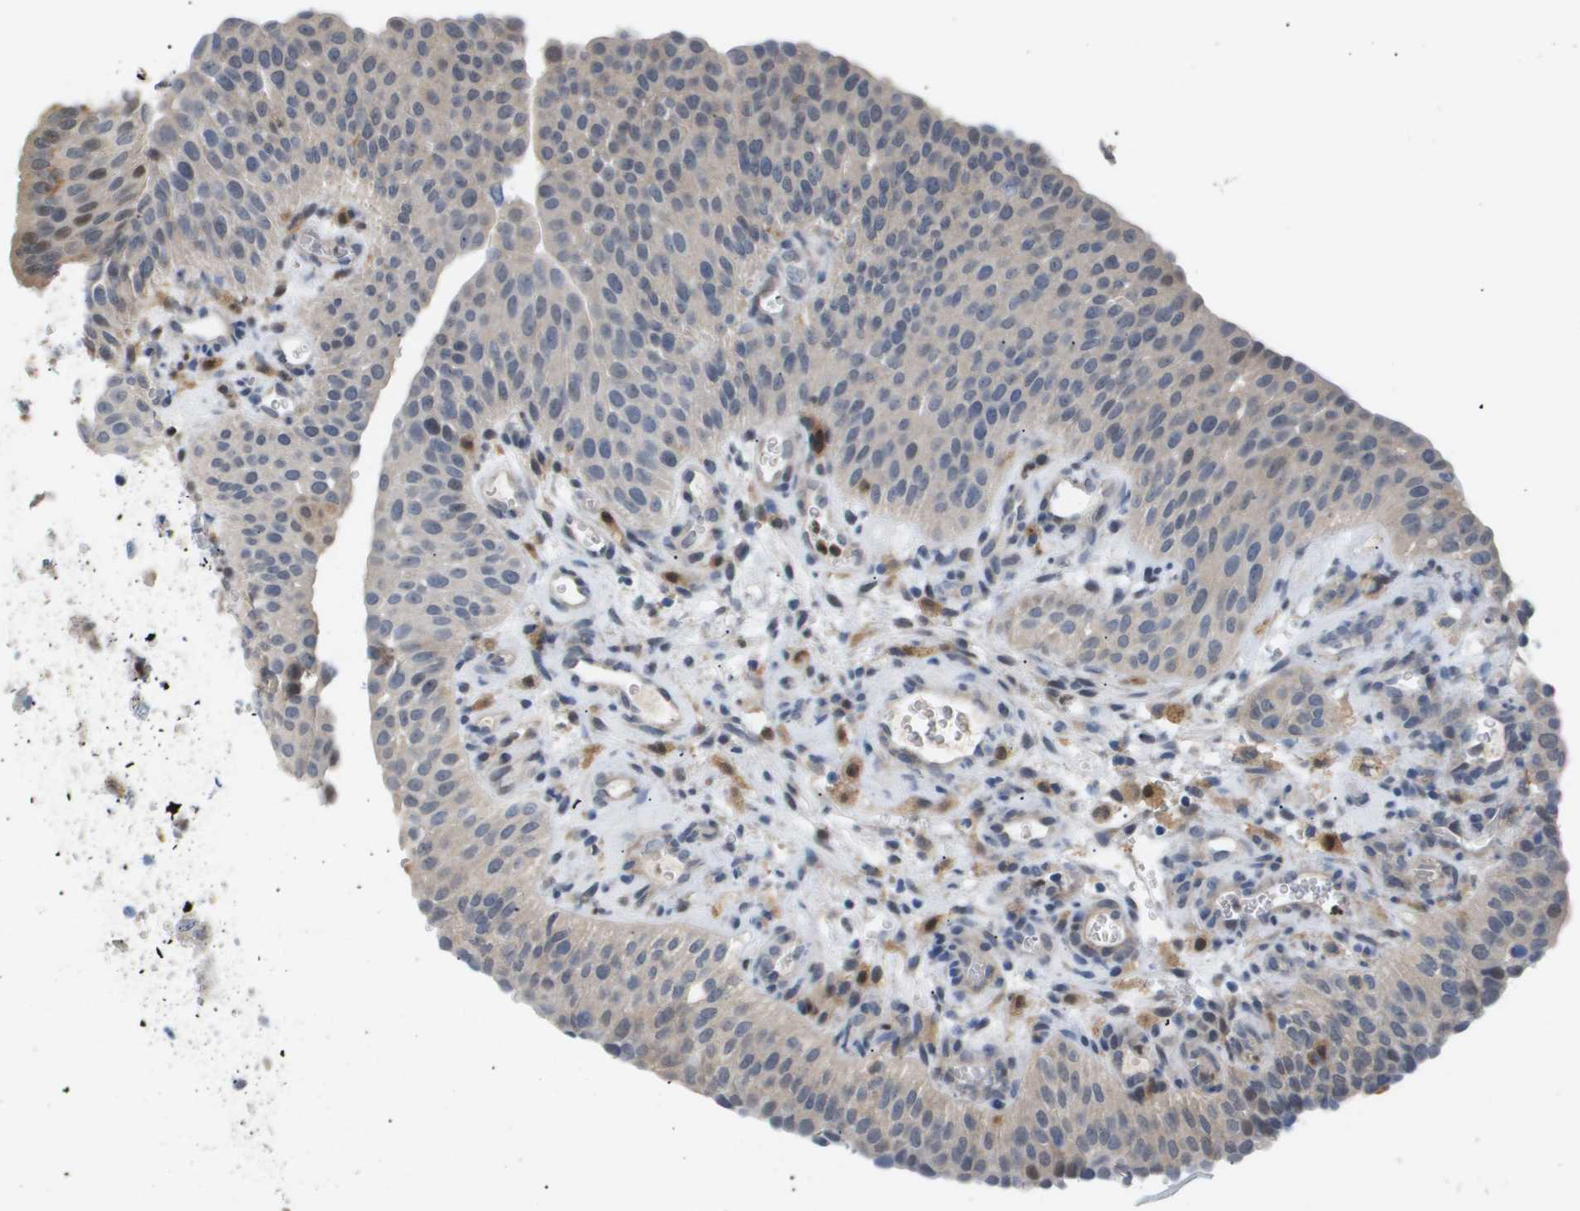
{"staining": {"intensity": "weak", "quantity": "<25%", "location": "cytoplasmic/membranous,nuclear"}, "tissue": "urothelial cancer", "cell_type": "Tumor cells", "image_type": "cancer", "snomed": [{"axis": "morphology", "description": "Urothelial carcinoma, Low grade"}, {"axis": "morphology", "description": "Urothelial carcinoma, High grade"}, {"axis": "topography", "description": "Urinary bladder"}], "caption": "The histopathology image displays no staining of tumor cells in urothelial cancer. The staining is performed using DAB brown chromogen with nuclei counter-stained in using hematoxylin.", "gene": "AKR1A1", "patient": {"sex": "male", "age": 35}}